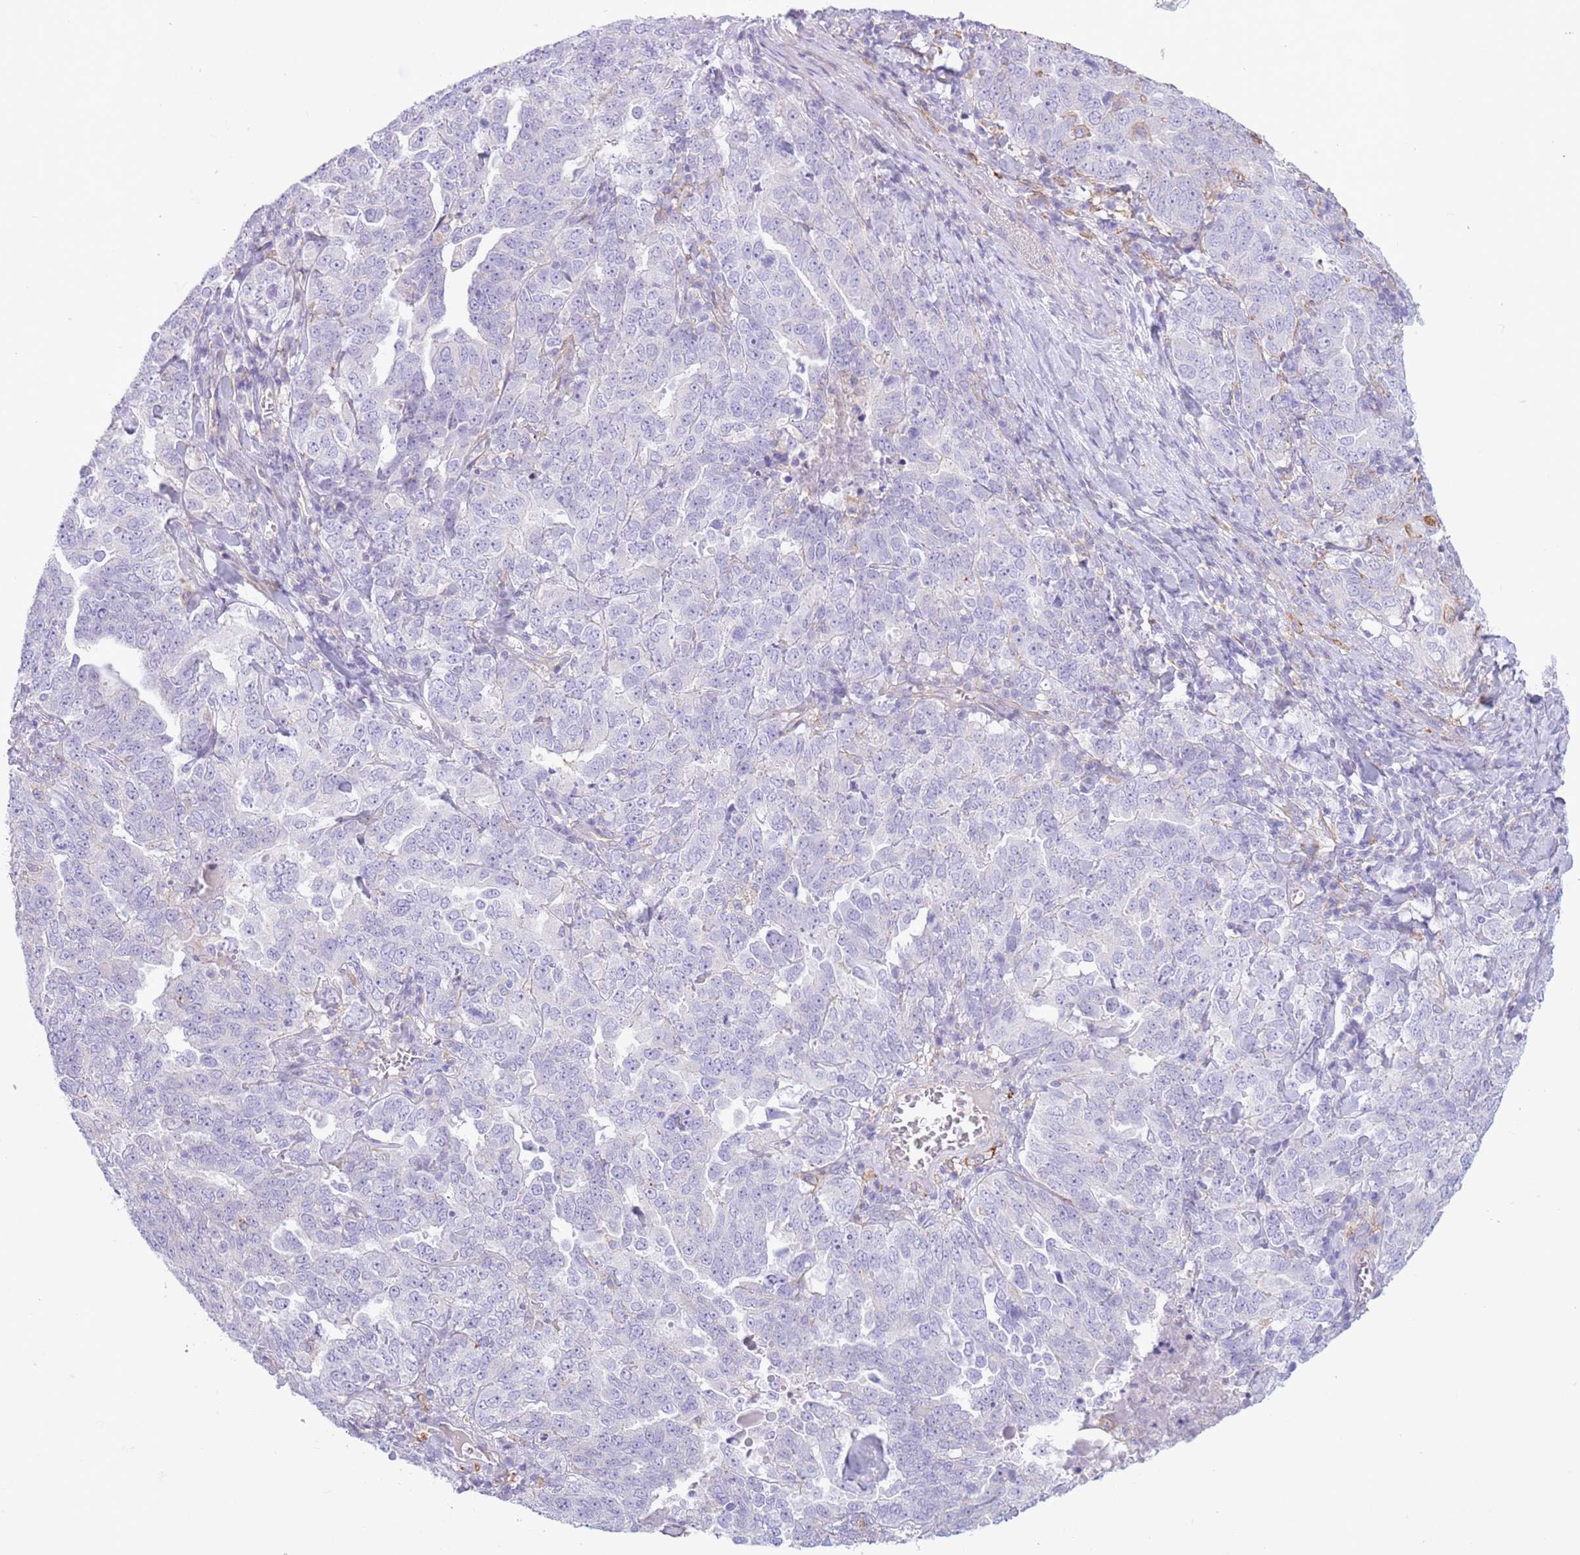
{"staining": {"intensity": "negative", "quantity": "none", "location": "none"}, "tissue": "ovarian cancer", "cell_type": "Tumor cells", "image_type": "cancer", "snomed": [{"axis": "morphology", "description": "Carcinoma, endometroid"}, {"axis": "topography", "description": "Ovary"}], "caption": "Tumor cells are negative for brown protein staining in ovarian cancer (endometroid carcinoma).", "gene": "SNX6", "patient": {"sex": "female", "age": 62}}